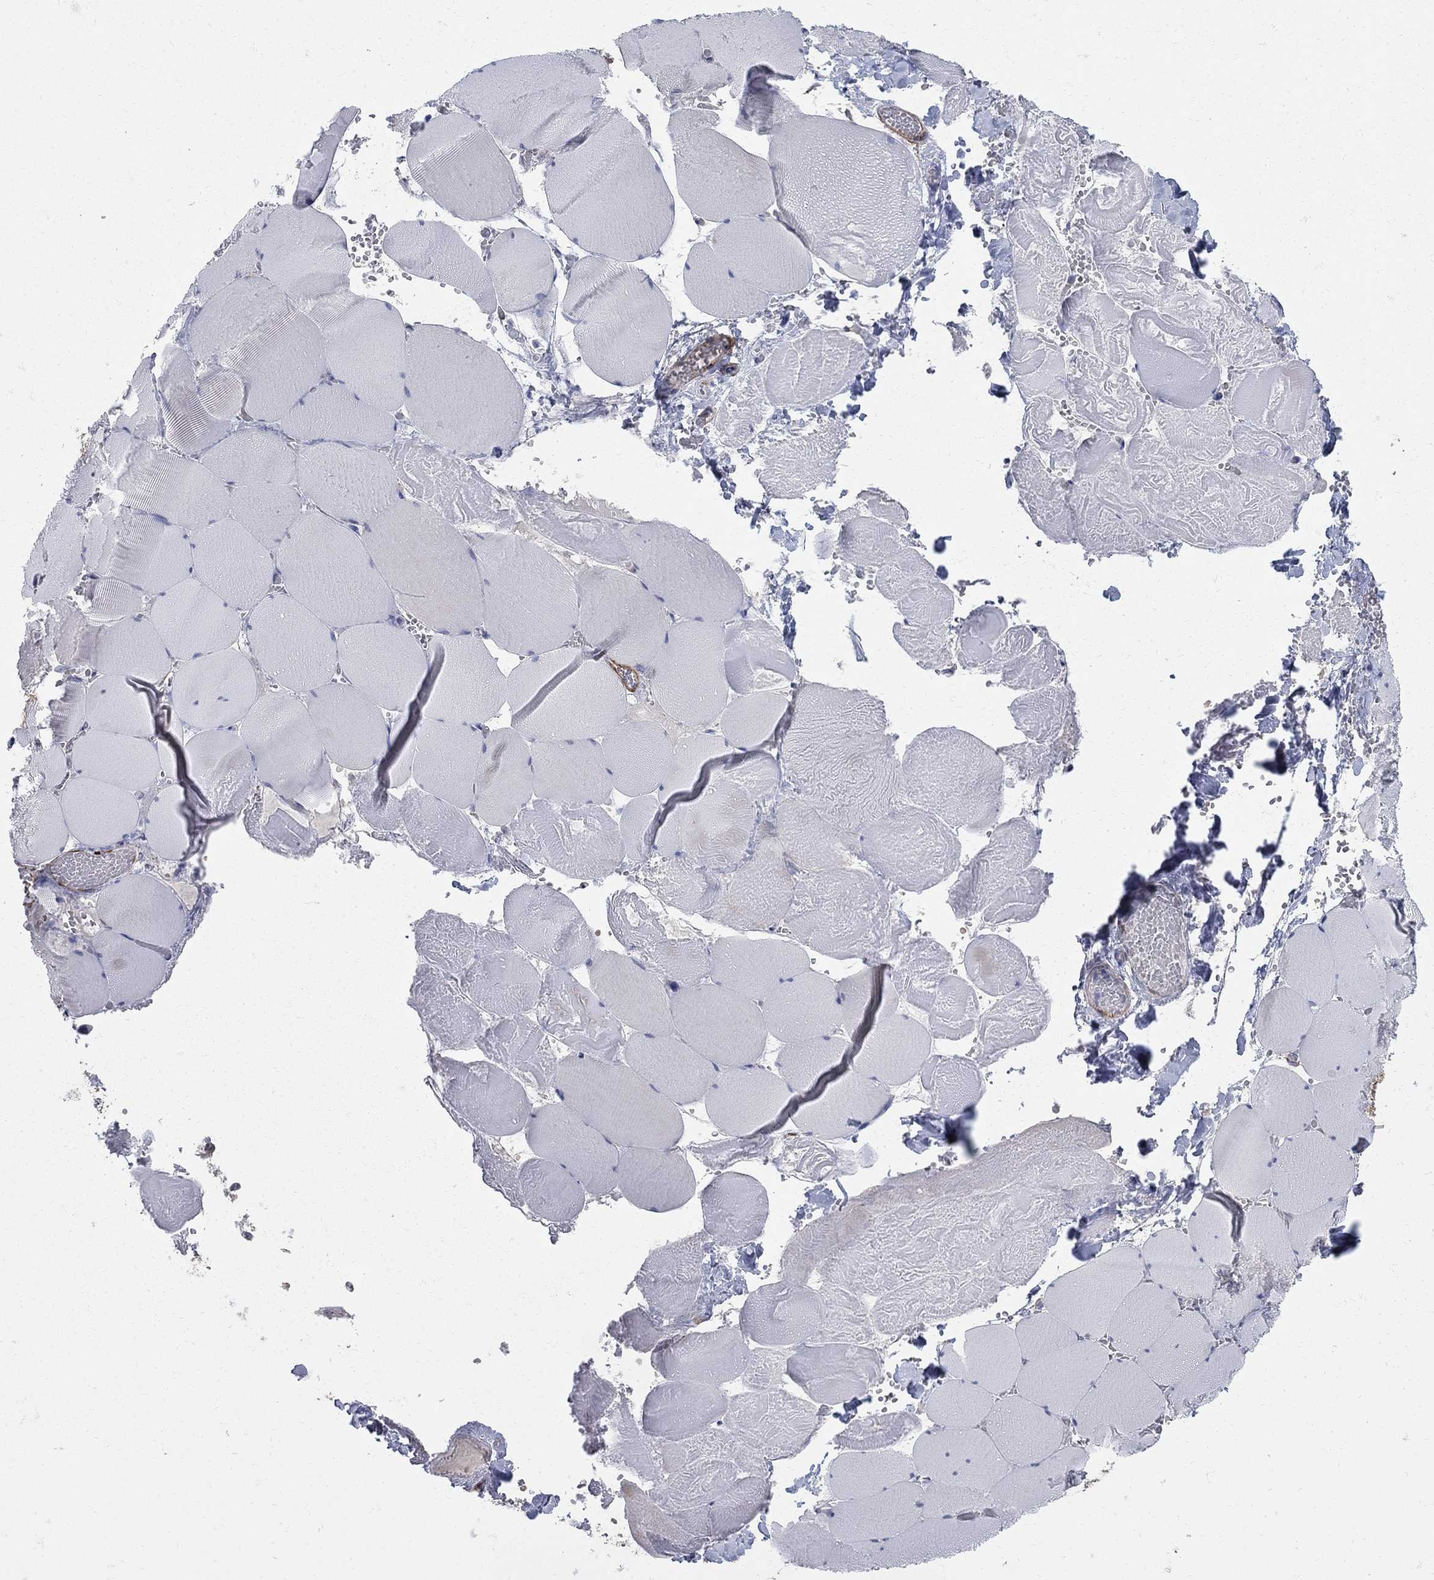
{"staining": {"intensity": "negative", "quantity": "none", "location": "none"}, "tissue": "skeletal muscle", "cell_type": "Myocytes", "image_type": "normal", "snomed": [{"axis": "morphology", "description": "Normal tissue, NOS"}, {"axis": "morphology", "description": "Malignant melanoma, Metastatic site"}, {"axis": "topography", "description": "Skeletal muscle"}], "caption": "A histopathology image of skeletal muscle stained for a protein displays no brown staining in myocytes.", "gene": "SEPTIN8", "patient": {"sex": "male", "age": 50}}